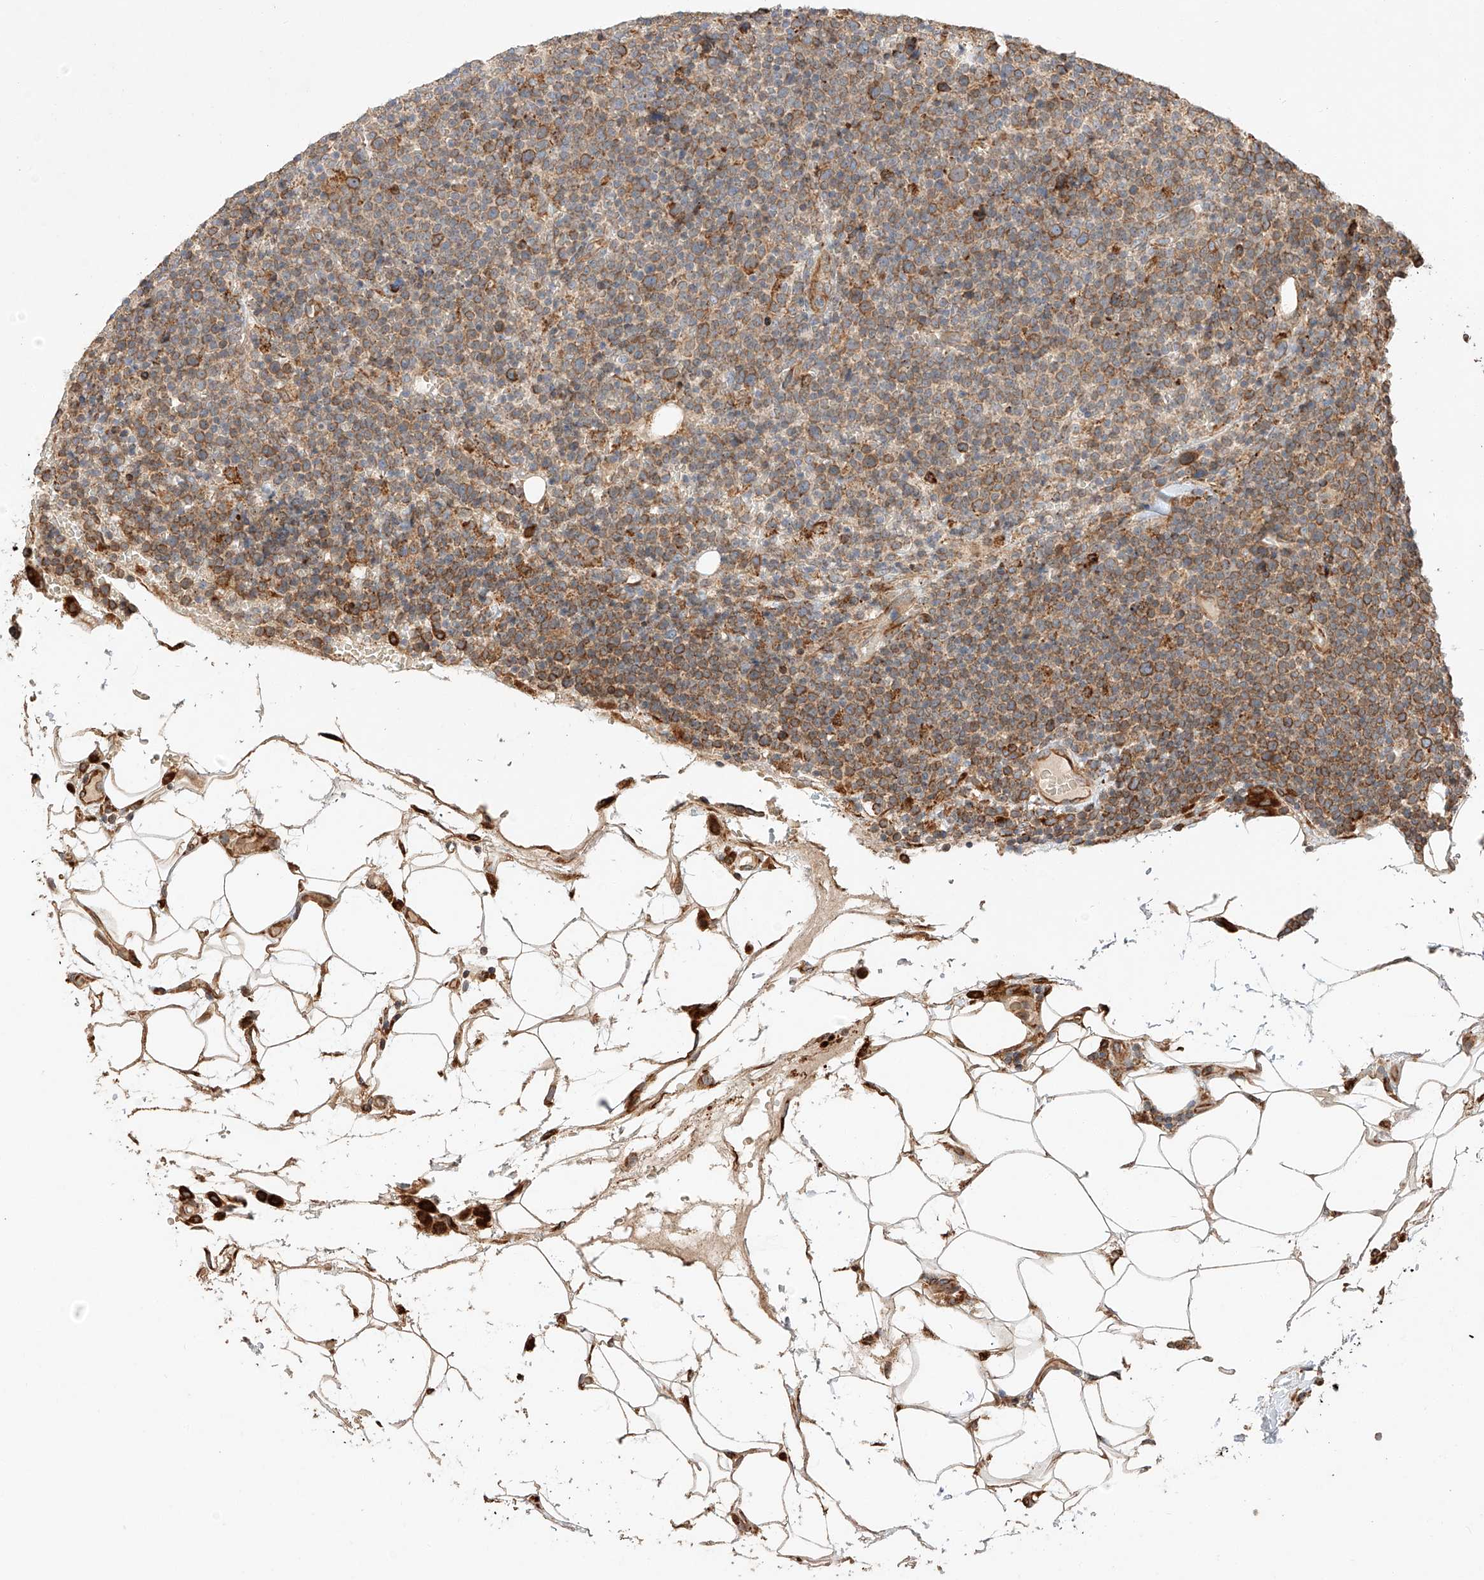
{"staining": {"intensity": "moderate", "quantity": ">75%", "location": "cytoplasmic/membranous"}, "tissue": "lymphoma", "cell_type": "Tumor cells", "image_type": "cancer", "snomed": [{"axis": "morphology", "description": "Malignant lymphoma, non-Hodgkin's type, High grade"}, {"axis": "topography", "description": "Lymph node"}], "caption": "Immunohistochemical staining of human high-grade malignant lymphoma, non-Hodgkin's type exhibits medium levels of moderate cytoplasmic/membranous staining in about >75% of tumor cells. The staining is performed using DAB (3,3'-diaminobenzidine) brown chromogen to label protein expression. The nuclei are counter-stained blue using hematoxylin.", "gene": "ZNF84", "patient": {"sex": "male", "age": 61}}